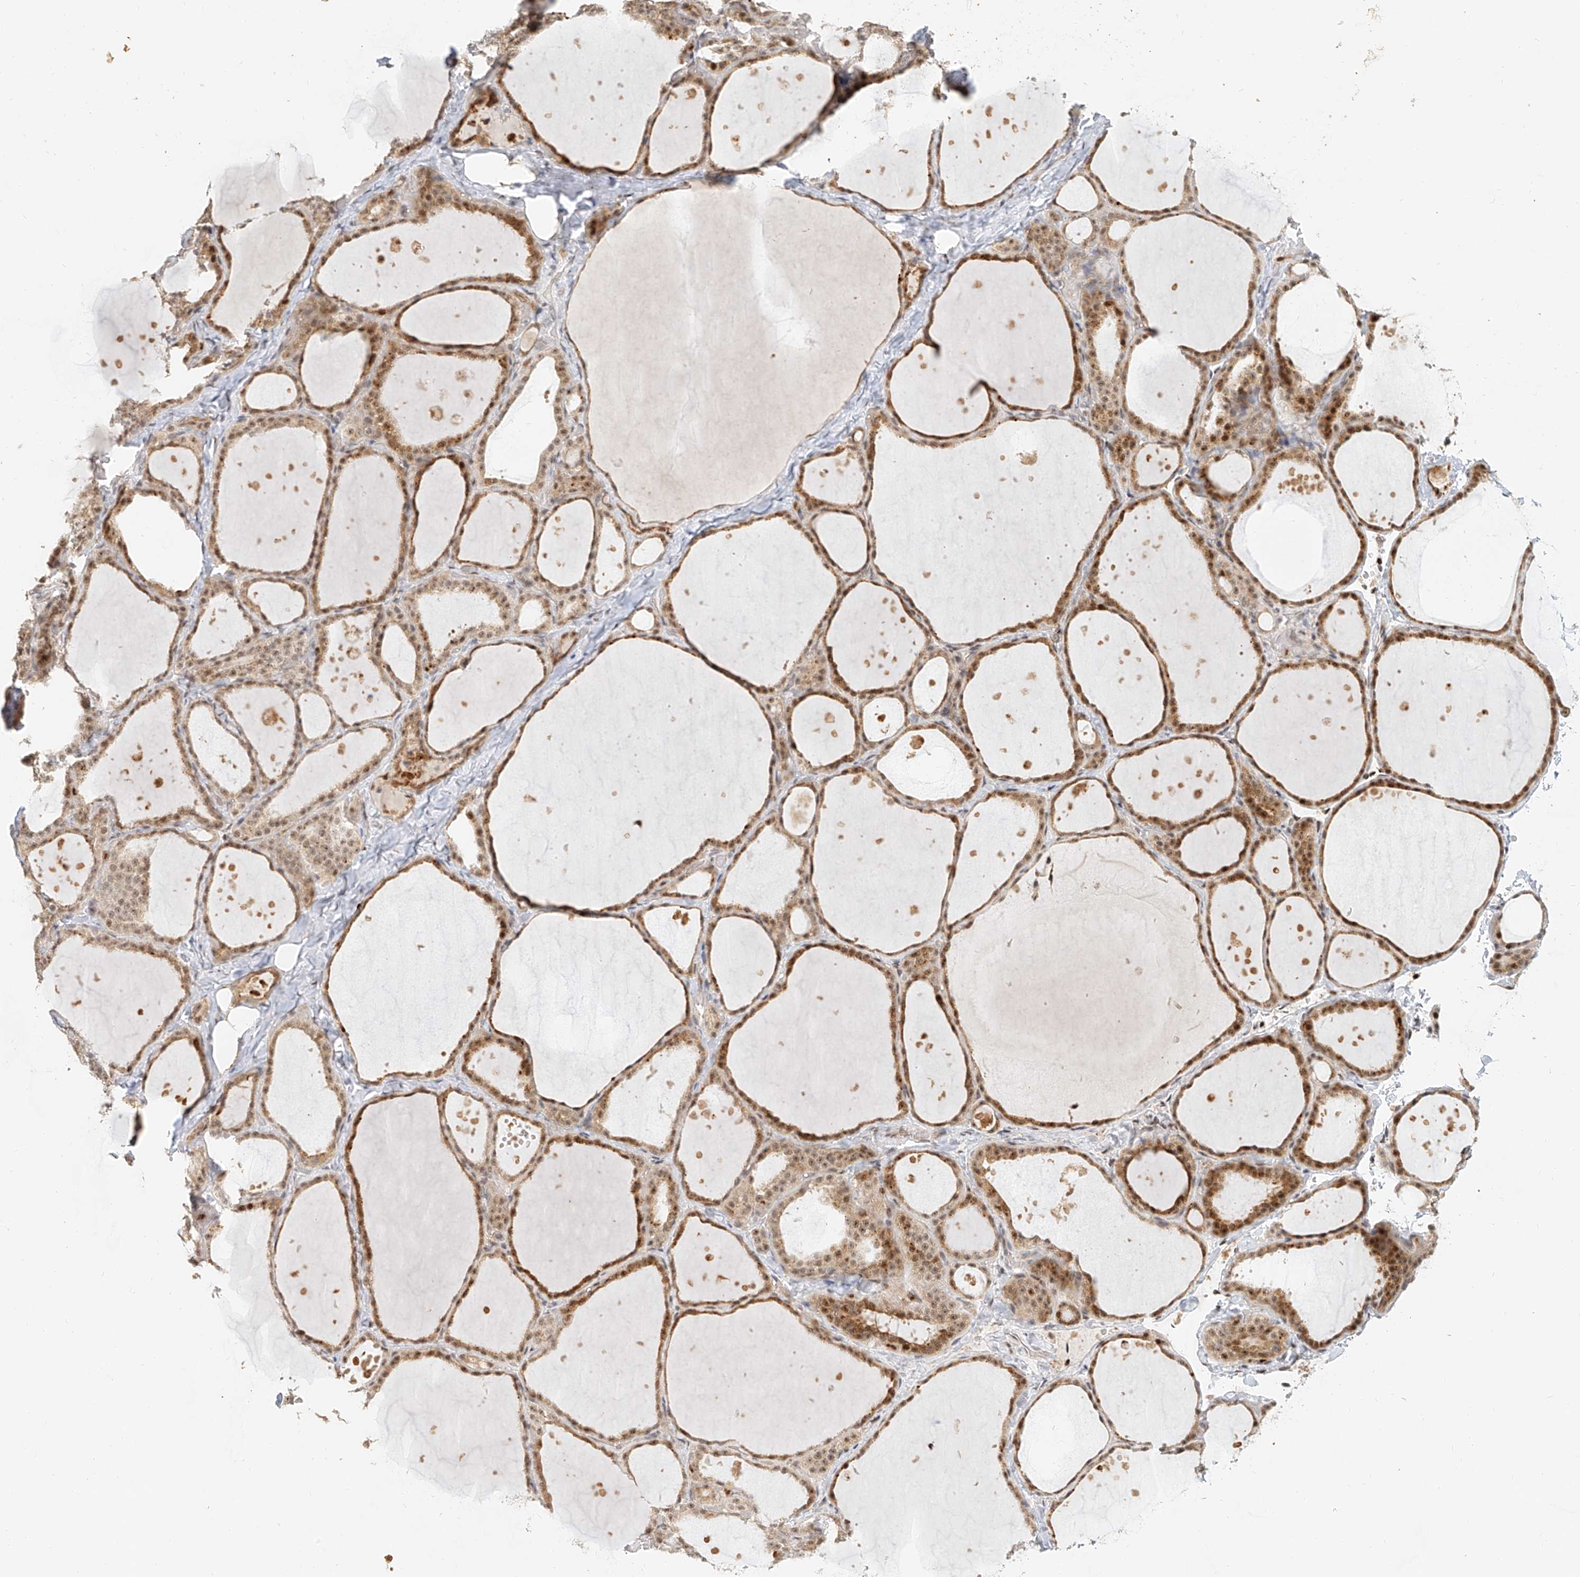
{"staining": {"intensity": "strong", "quantity": ">75%", "location": "nuclear"}, "tissue": "thyroid gland", "cell_type": "Glandular cells", "image_type": "normal", "snomed": [{"axis": "morphology", "description": "Normal tissue, NOS"}, {"axis": "topography", "description": "Thyroid gland"}], "caption": "The image demonstrates a brown stain indicating the presence of a protein in the nuclear of glandular cells in thyroid gland.", "gene": "CXorf58", "patient": {"sex": "female", "age": 44}}